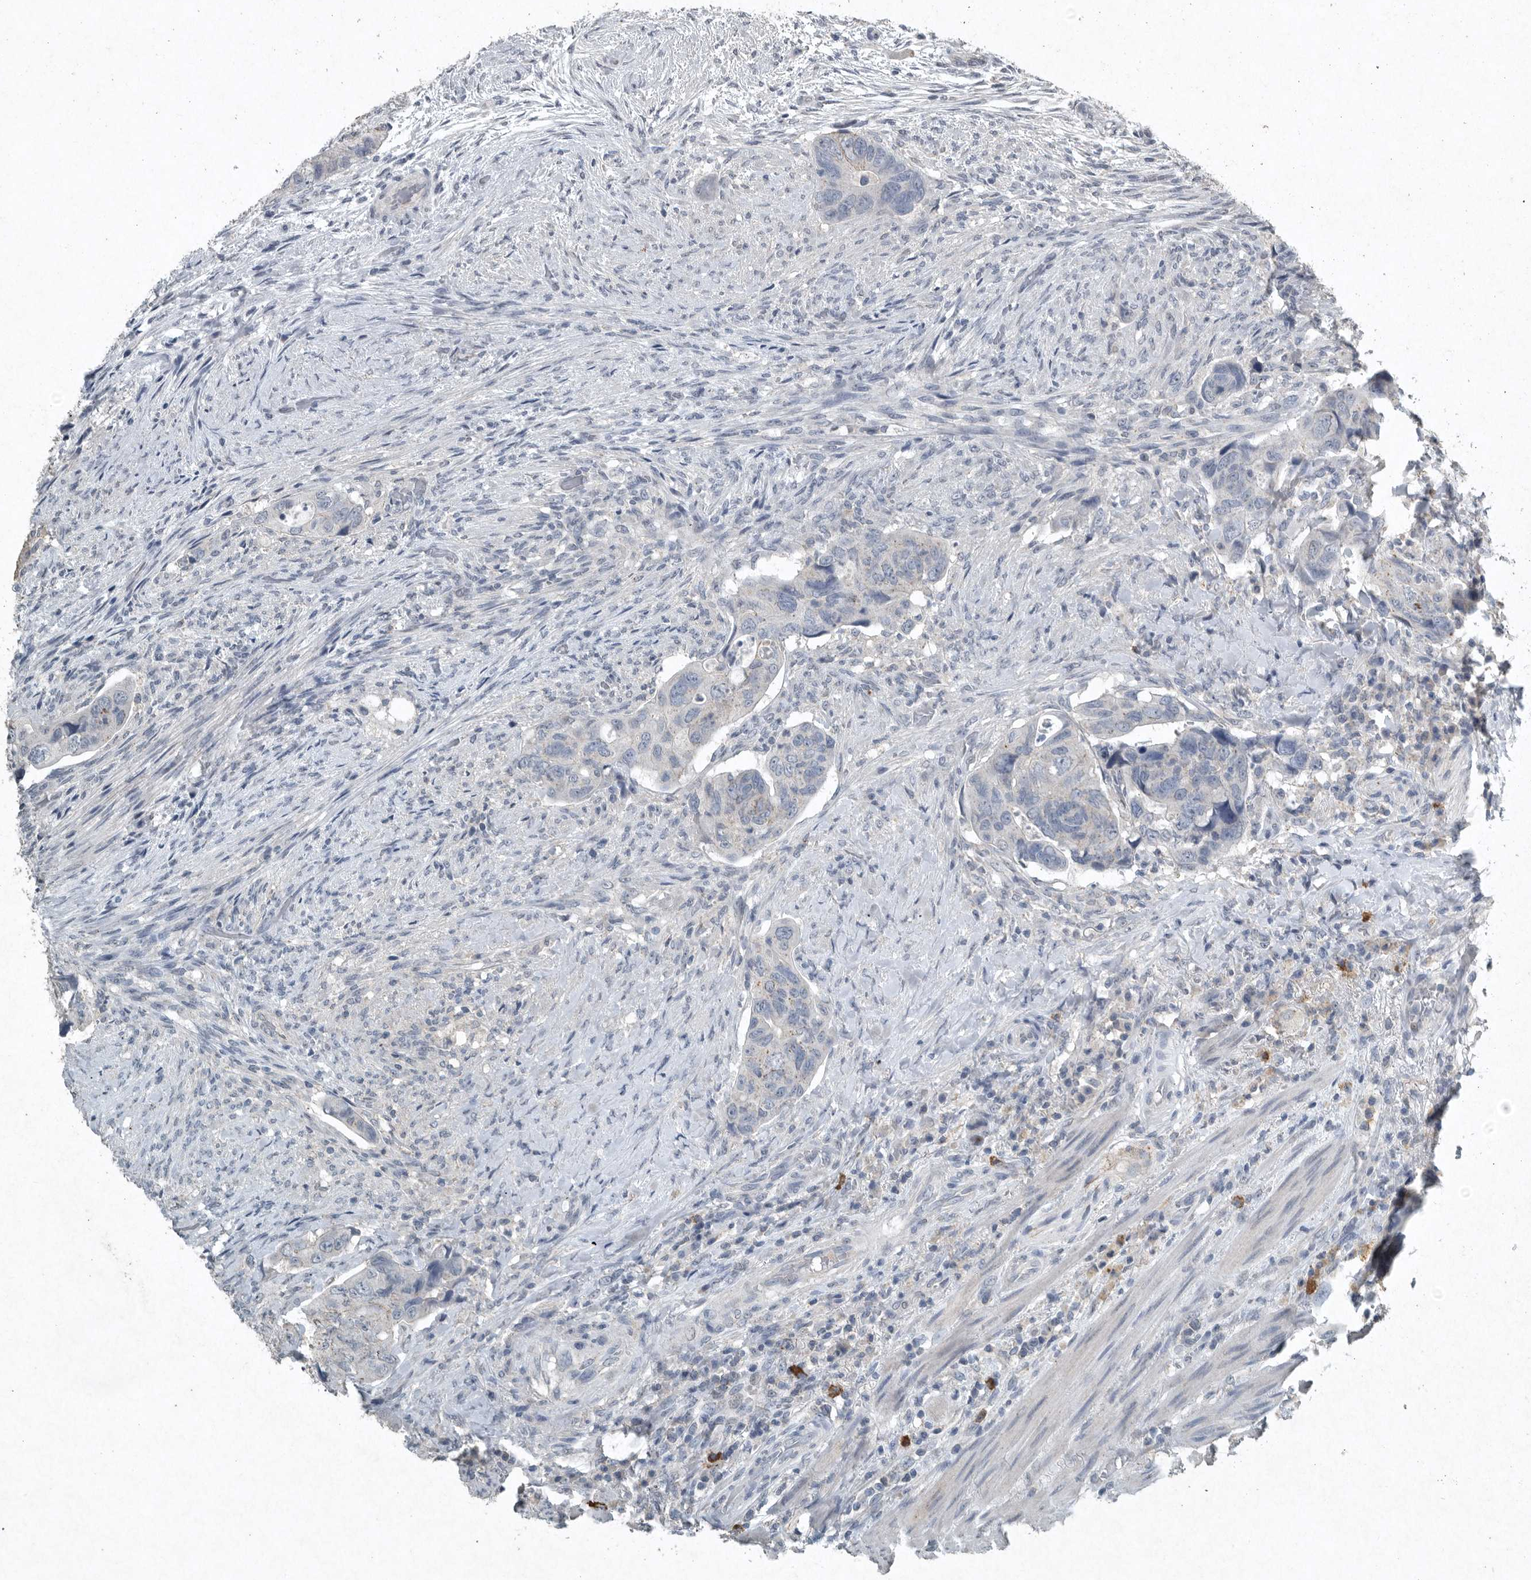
{"staining": {"intensity": "negative", "quantity": "none", "location": "none"}, "tissue": "colorectal cancer", "cell_type": "Tumor cells", "image_type": "cancer", "snomed": [{"axis": "morphology", "description": "Adenocarcinoma, NOS"}, {"axis": "topography", "description": "Rectum"}], "caption": "DAB (3,3'-diaminobenzidine) immunohistochemical staining of human colorectal cancer shows no significant expression in tumor cells.", "gene": "IL20", "patient": {"sex": "male", "age": 63}}